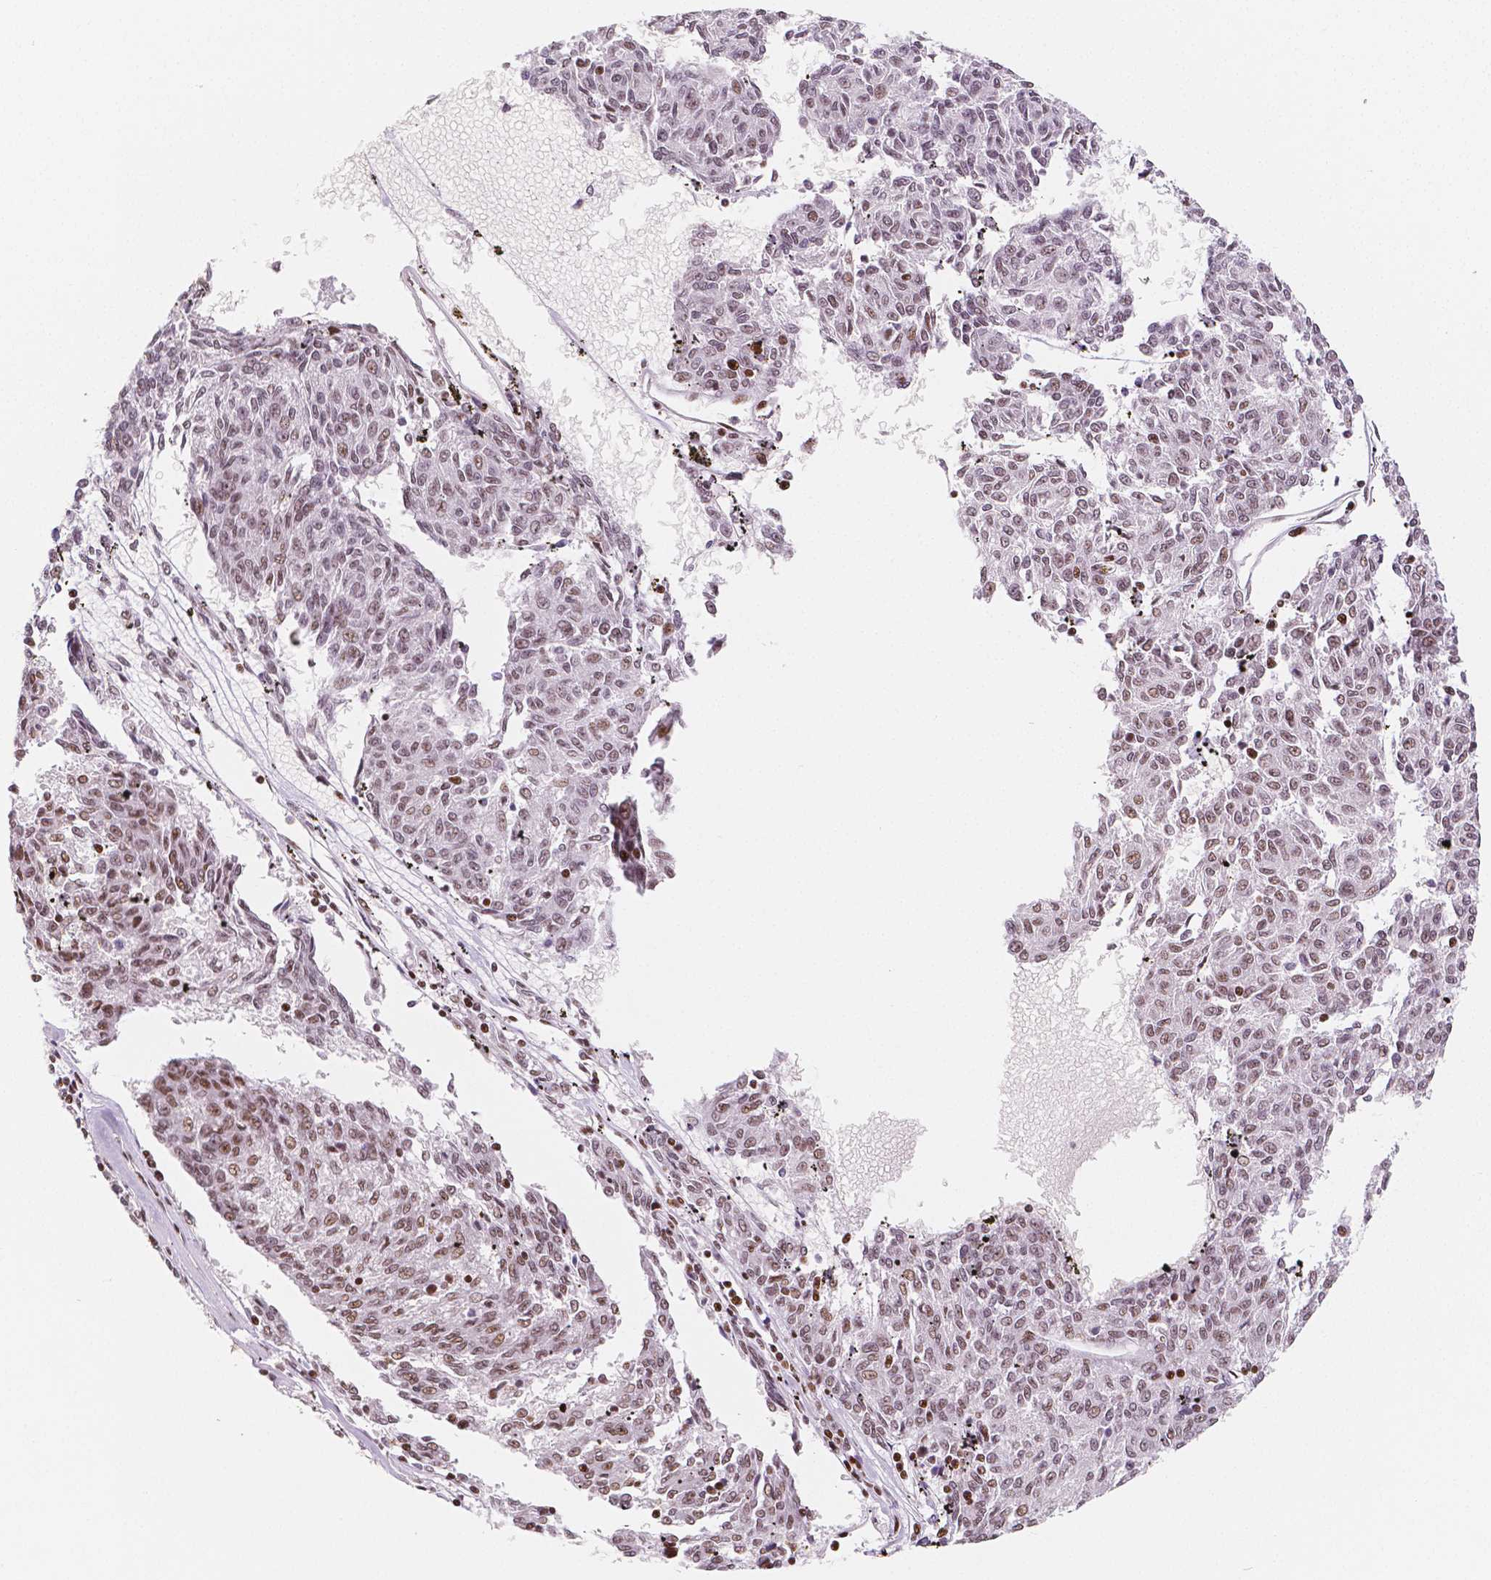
{"staining": {"intensity": "moderate", "quantity": "25%-75%", "location": "nuclear"}, "tissue": "melanoma", "cell_type": "Tumor cells", "image_type": "cancer", "snomed": [{"axis": "morphology", "description": "Malignant melanoma, NOS"}, {"axis": "topography", "description": "Skin"}], "caption": "A medium amount of moderate nuclear staining is seen in about 25%-75% of tumor cells in malignant melanoma tissue.", "gene": "HDAC1", "patient": {"sex": "female", "age": 72}}